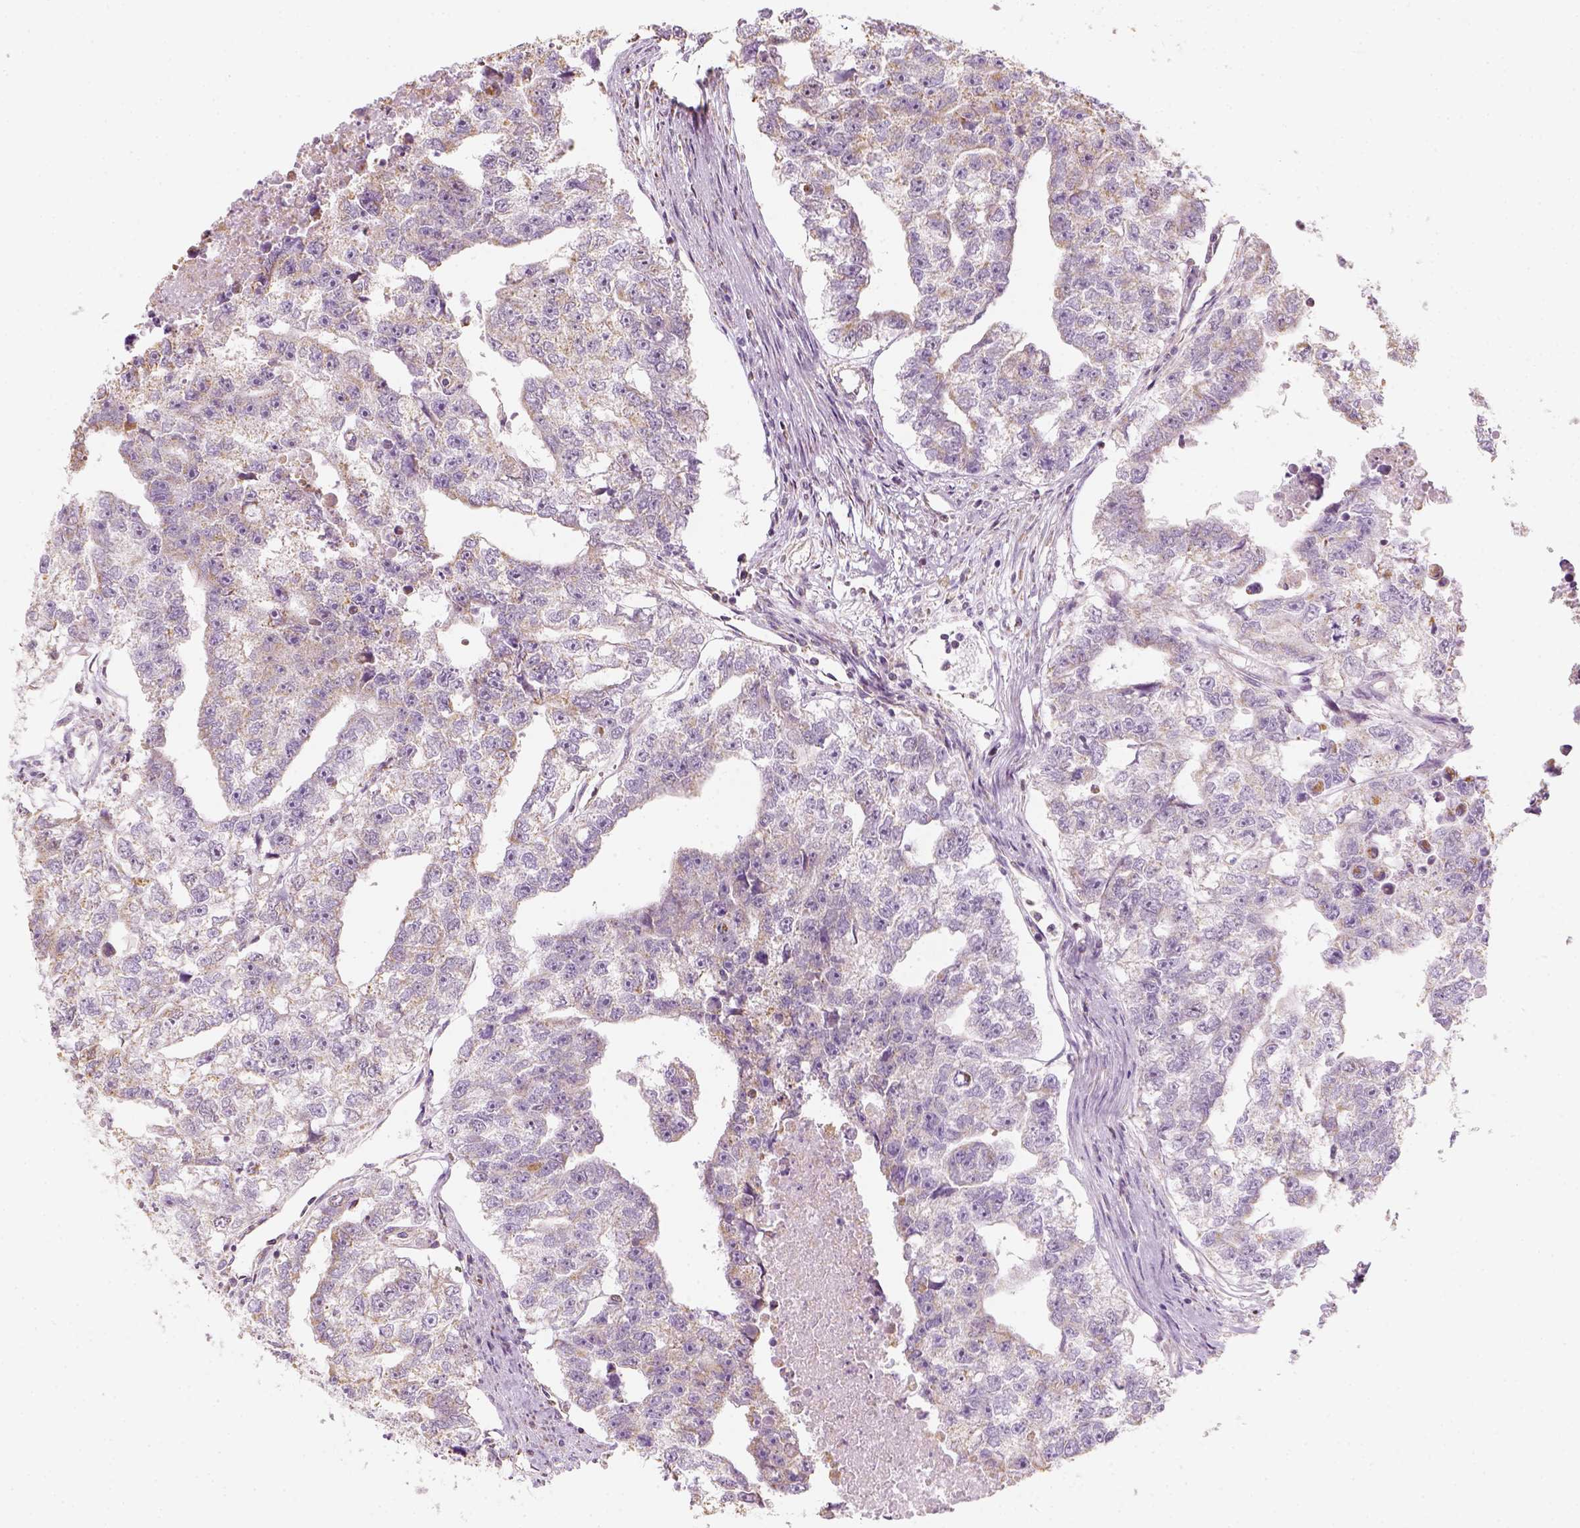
{"staining": {"intensity": "weak", "quantity": ">75%", "location": "cytoplasmic/membranous"}, "tissue": "testis cancer", "cell_type": "Tumor cells", "image_type": "cancer", "snomed": [{"axis": "morphology", "description": "Carcinoma, Embryonal, NOS"}, {"axis": "morphology", "description": "Teratoma, malignant, NOS"}, {"axis": "topography", "description": "Testis"}], "caption": "Human testis cancer (teratoma (malignant)) stained with a brown dye displays weak cytoplasmic/membranous positive staining in approximately >75% of tumor cells.", "gene": "LCA5", "patient": {"sex": "male", "age": 44}}